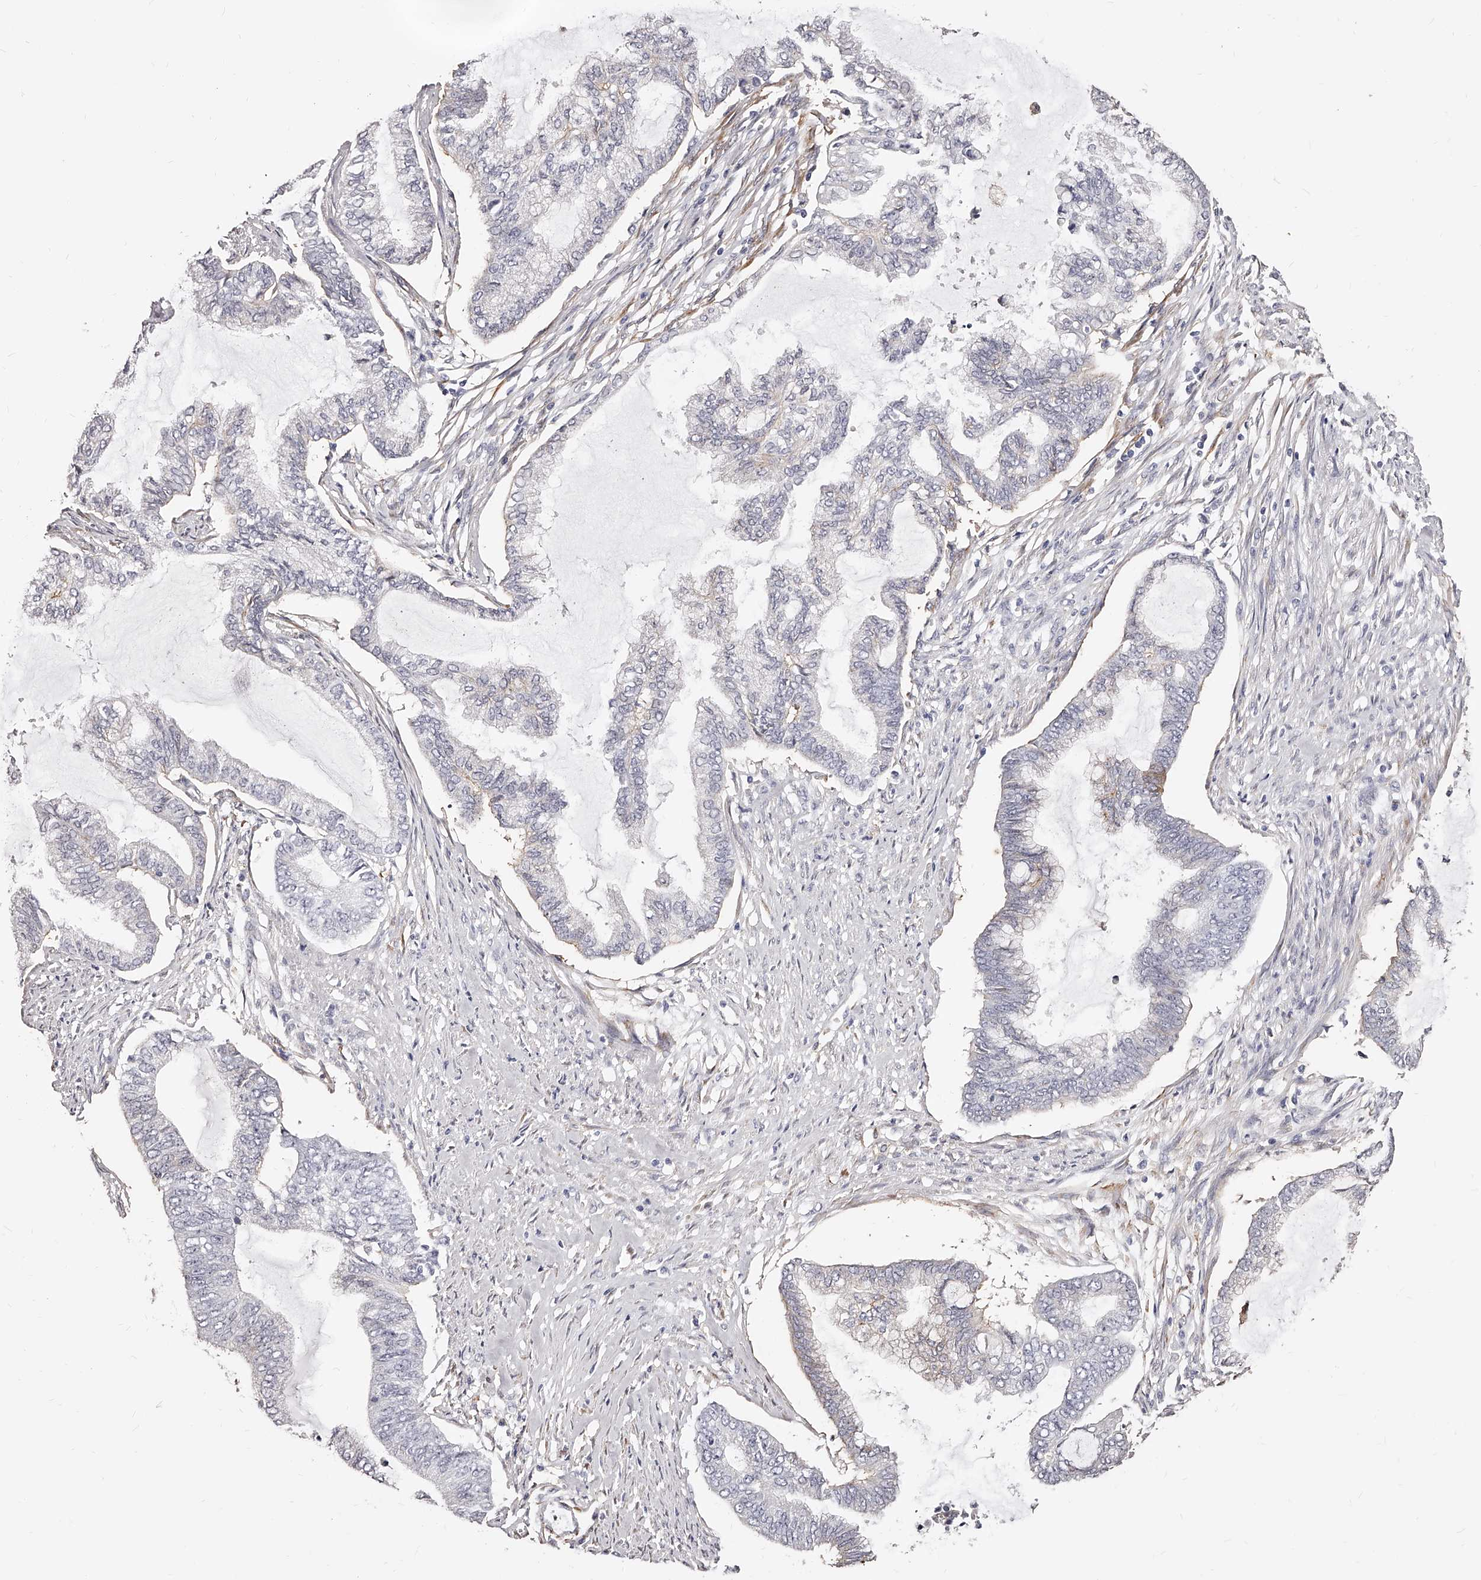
{"staining": {"intensity": "negative", "quantity": "none", "location": "none"}, "tissue": "endometrial cancer", "cell_type": "Tumor cells", "image_type": "cancer", "snomed": [{"axis": "morphology", "description": "Adenocarcinoma, NOS"}, {"axis": "topography", "description": "Endometrium"}], "caption": "An immunohistochemistry (IHC) histopathology image of endometrial adenocarcinoma is shown. There is no staining in tumor cells of endometrial adenocarcinoma.", "gene": "CD82", "patient": {"sex": "female", "age": 86}}